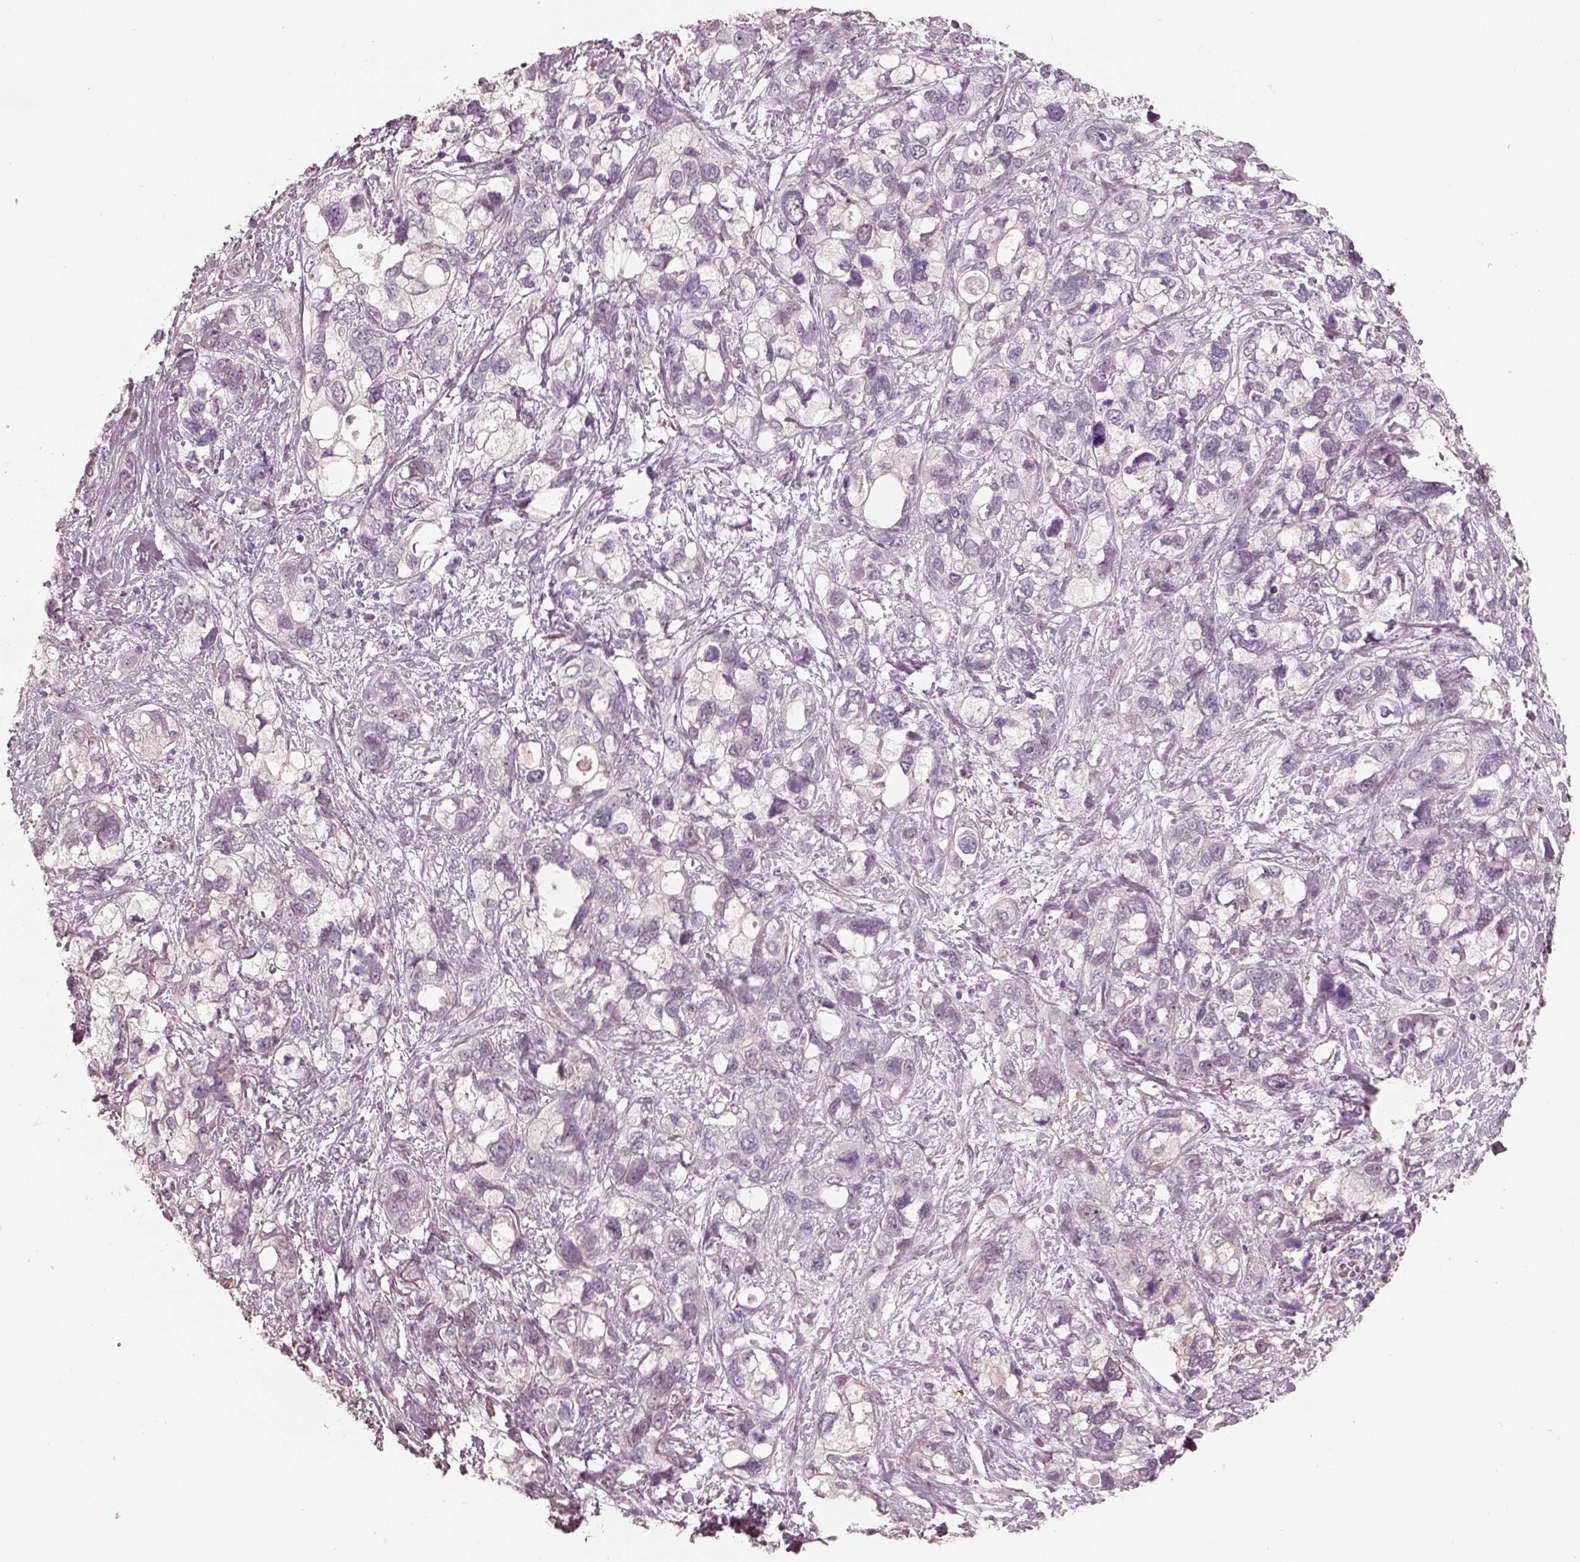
{"staining": {"intensity": "negative", "quantity": "none", "location": "none"}, "tissue": "stomach cancer", "cell_type": "Tumor cells", "image_type": "cancer", "snomed": [{"axis": "morphology", "description": "Adenocarcinoma, NOS"}, {"axis": "topography", "description": "Stomach, upper"}], "caption": "Immunohistochemistry photomicrograph of stomach cancer stained for a protein (brown), which displays no staining in tumor cells. Nuclei are stained in blue.", "gene": "EGR4", "patient": {"sex": "female", "age": 81}}